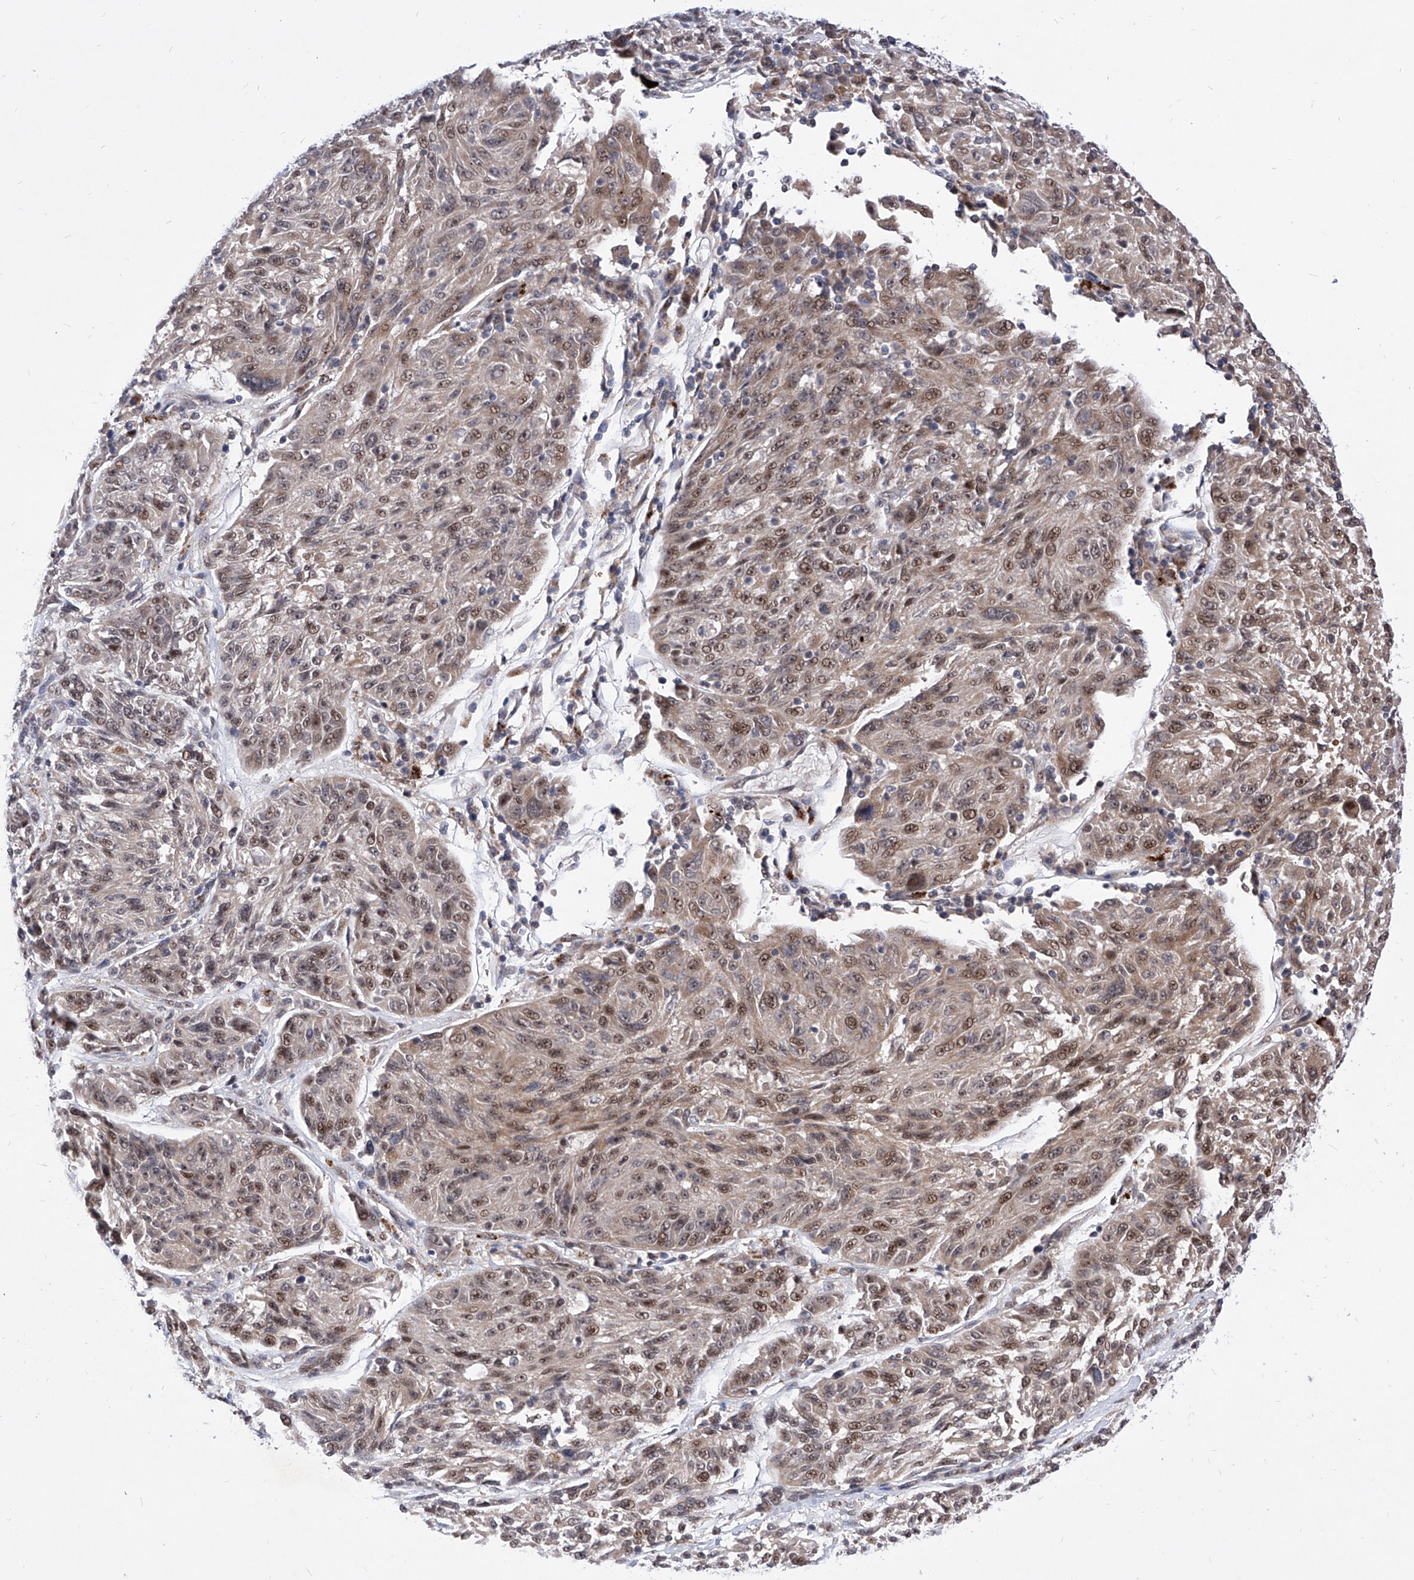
{"staining": {"intensity": "moderate", "quantity": ">75%", "location": "nuclear"}, "tissue": "melanoma", "cell_type": "Tumor cells", "image_type": "cancer", "snomed": [{"axis": "morphology", "description": "Malignant melanoma, NOS"}, {"axis": "topography", "description": "Skin"}], "caption": "Human malignant melanoma stained with a brown dye exhibits moderate nuclear positive positivity in approximately >75% of tumor cells.", "gene": "LGR4", "patient": {"sex": "male", "age": 53}}